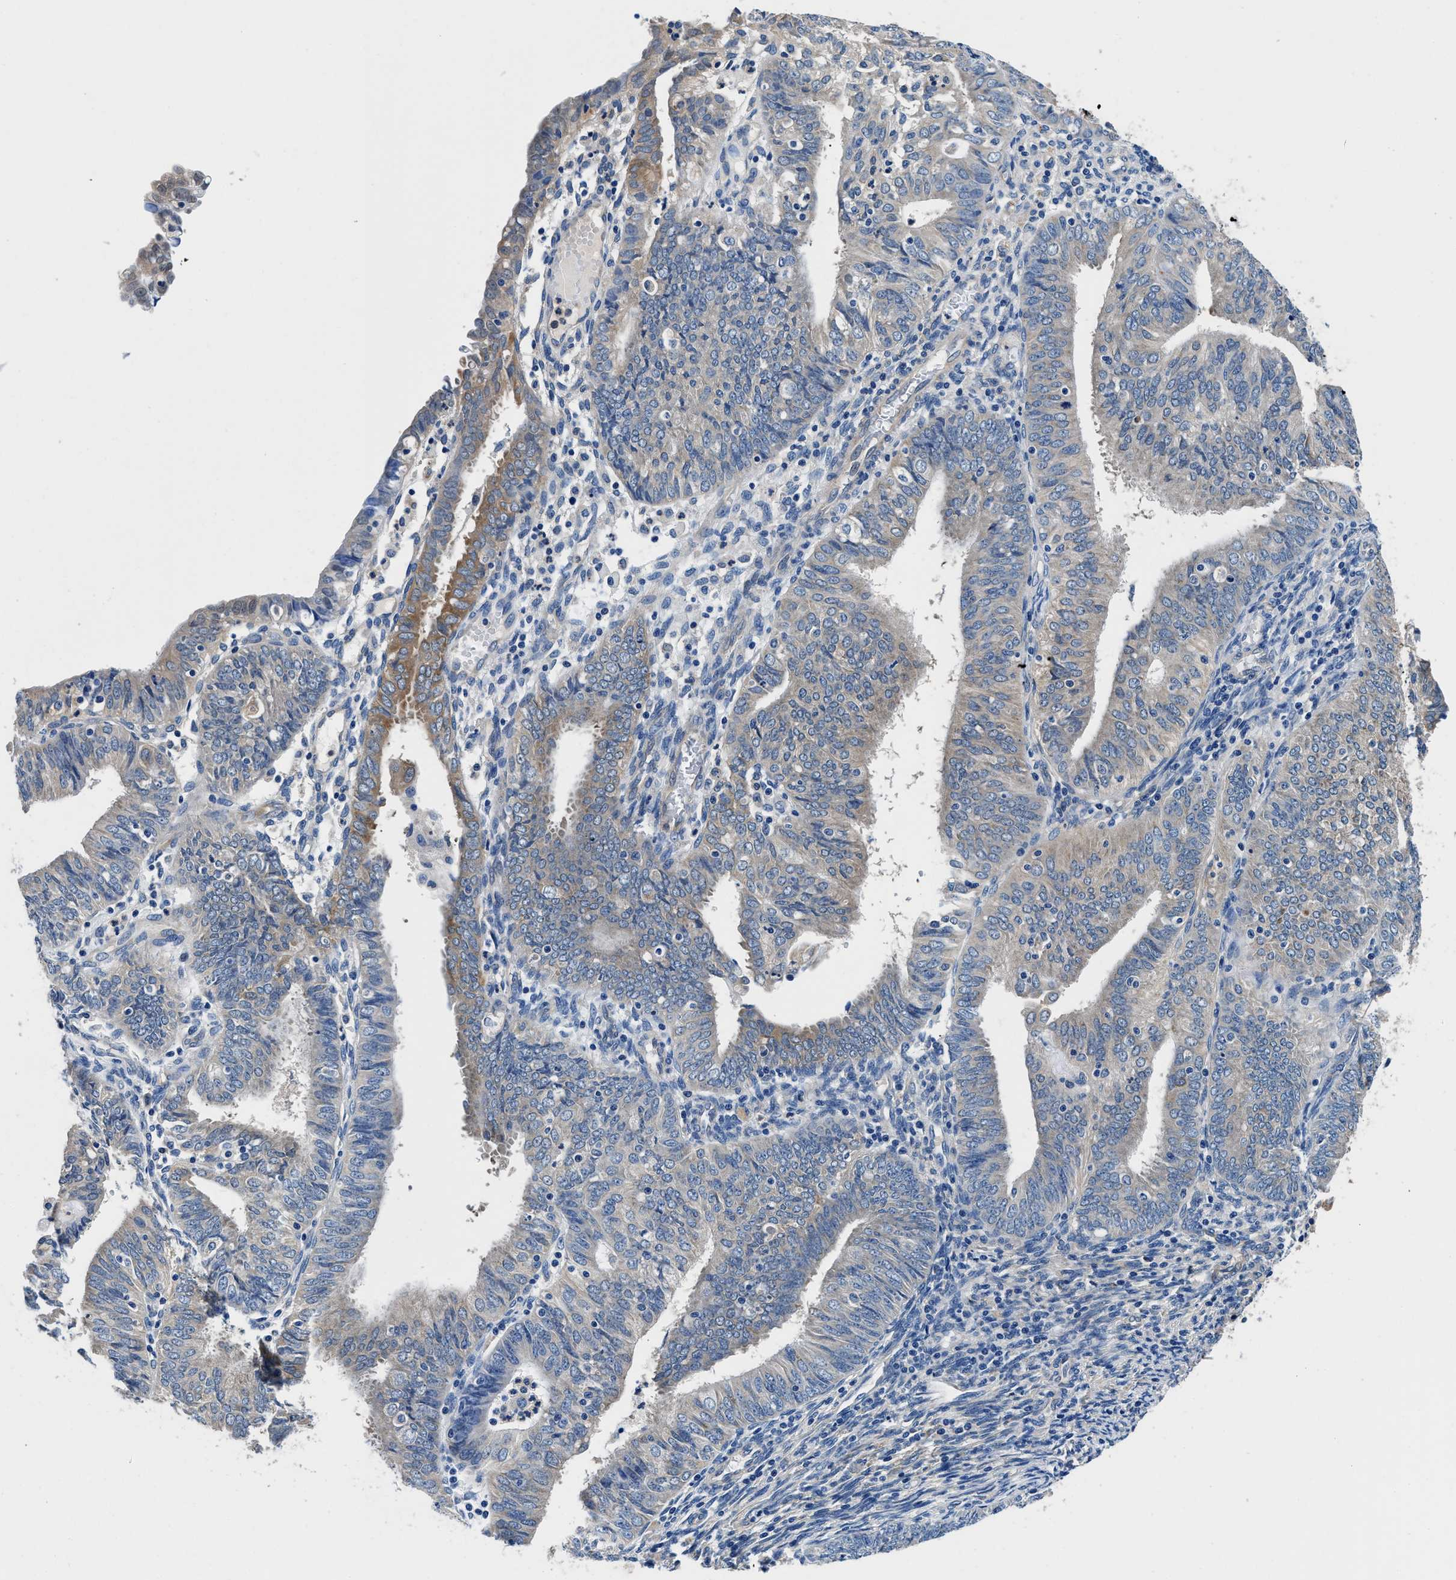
{"staining": {"intensity": "moderate", "quantity": "<25%", "location": "cytoplasmic/membranous"}, "tissue": "endometrial cancer", "cell_type": "Tumor cells", "image_type": "cancer", "snomed": [{"axis": "morphology", "description": "Adenocarcinoma, NOS"}, {"axis": "topography", "description": "Endometrium"}], "caption": "This is an image of immunohistochemistry (IHC) staining of endometrial adenocarcinoma, which shows moderate expression in the cytoplasmic/membranous of tumor cells.", "gene": "NEU1", "patient": {"sex": "female", "age": 58}}